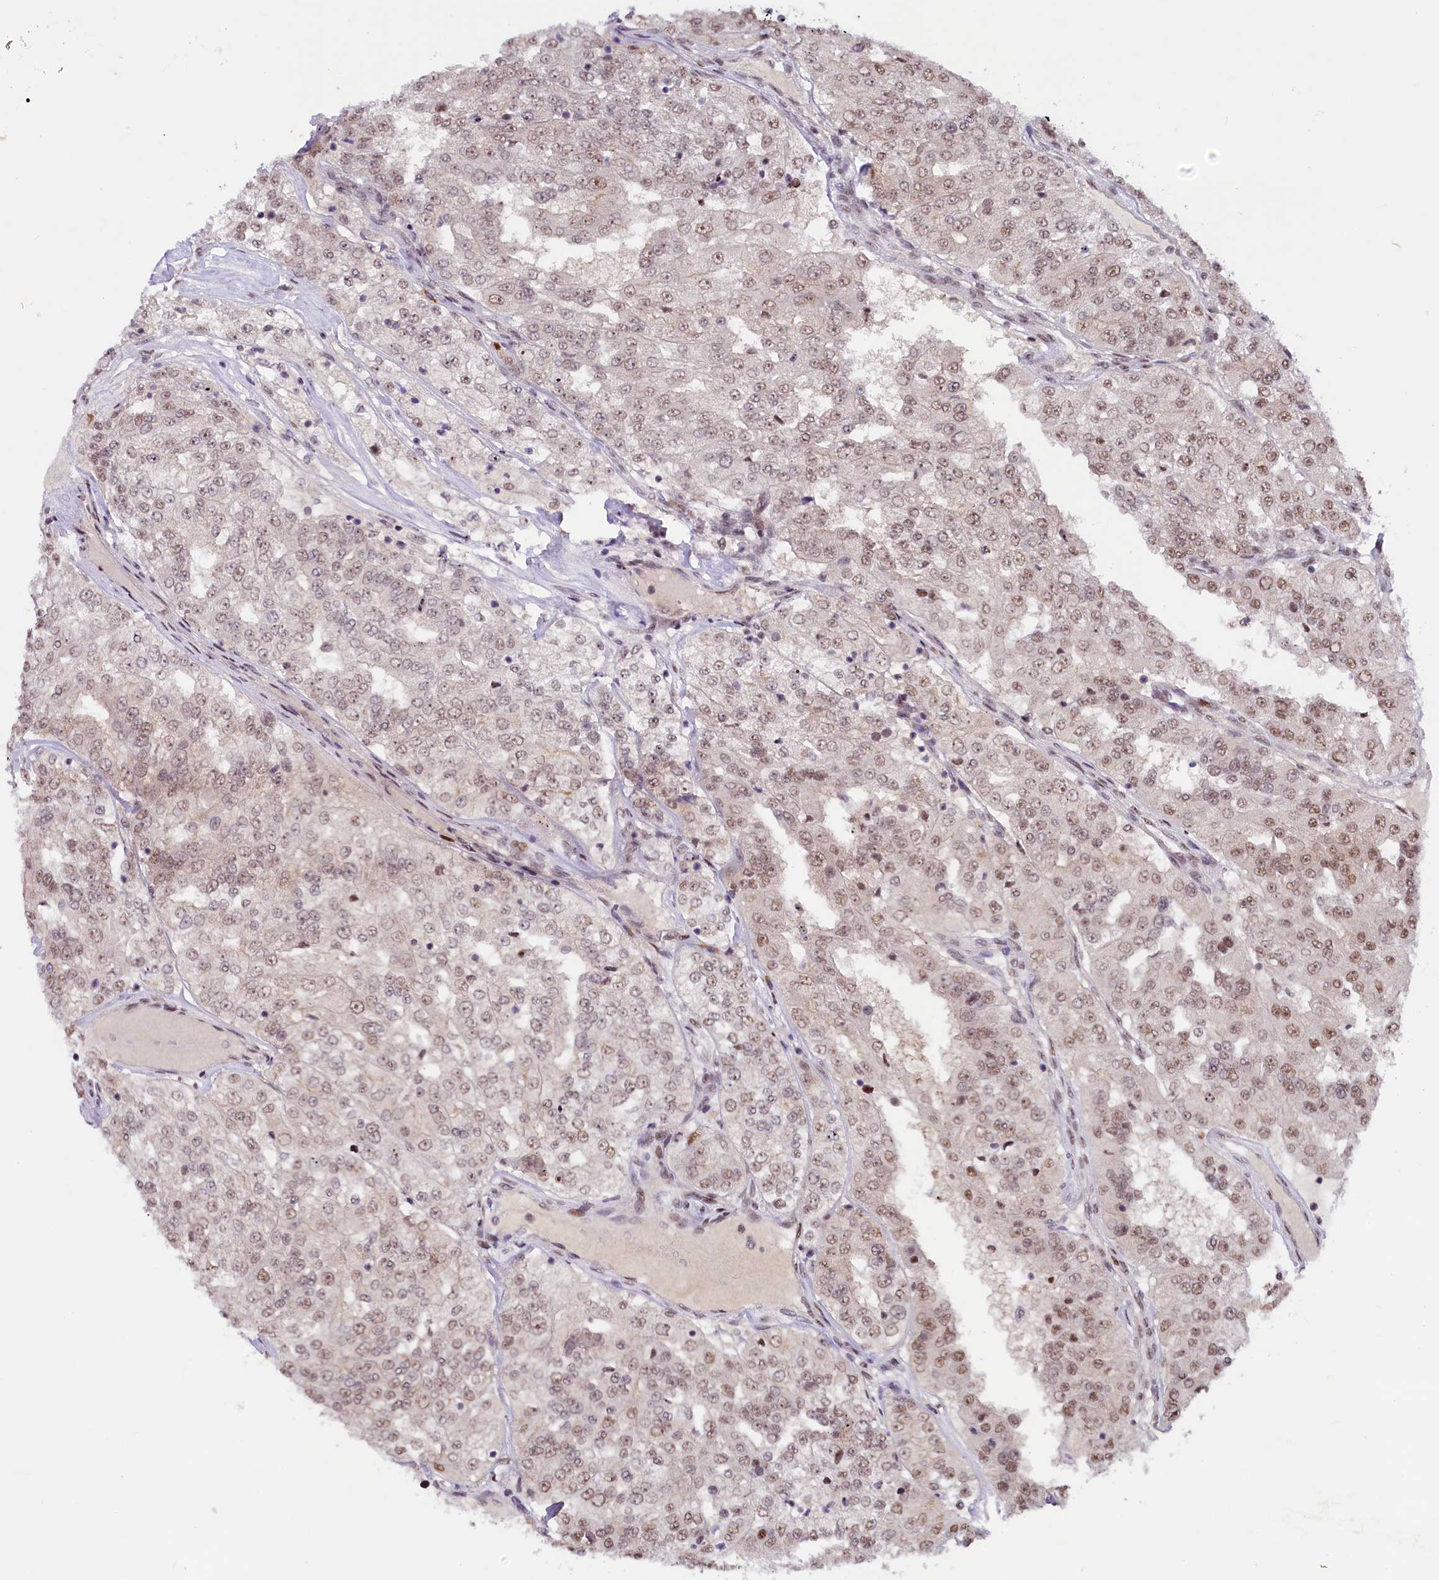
{"staining": {"intensity": "weak", "quantity": ">75%", "location": "nuclear"}, "tissue": "renal cancer", "cell_type": "Tumor cells", "image_type": "cancer", "snomed": [{"axis": "morphology", "description": "Adenocarcinoma, NOS"}, {"axis": "topography", "description": "Kidney"}], "caption": "Tumor cells exhibit low levels of weak nuclear positivity in about >75% of cells in human adenocarcinoma (renal).", "gene": "ANKS3", "patient": {"sex": "female", "age": 63}}